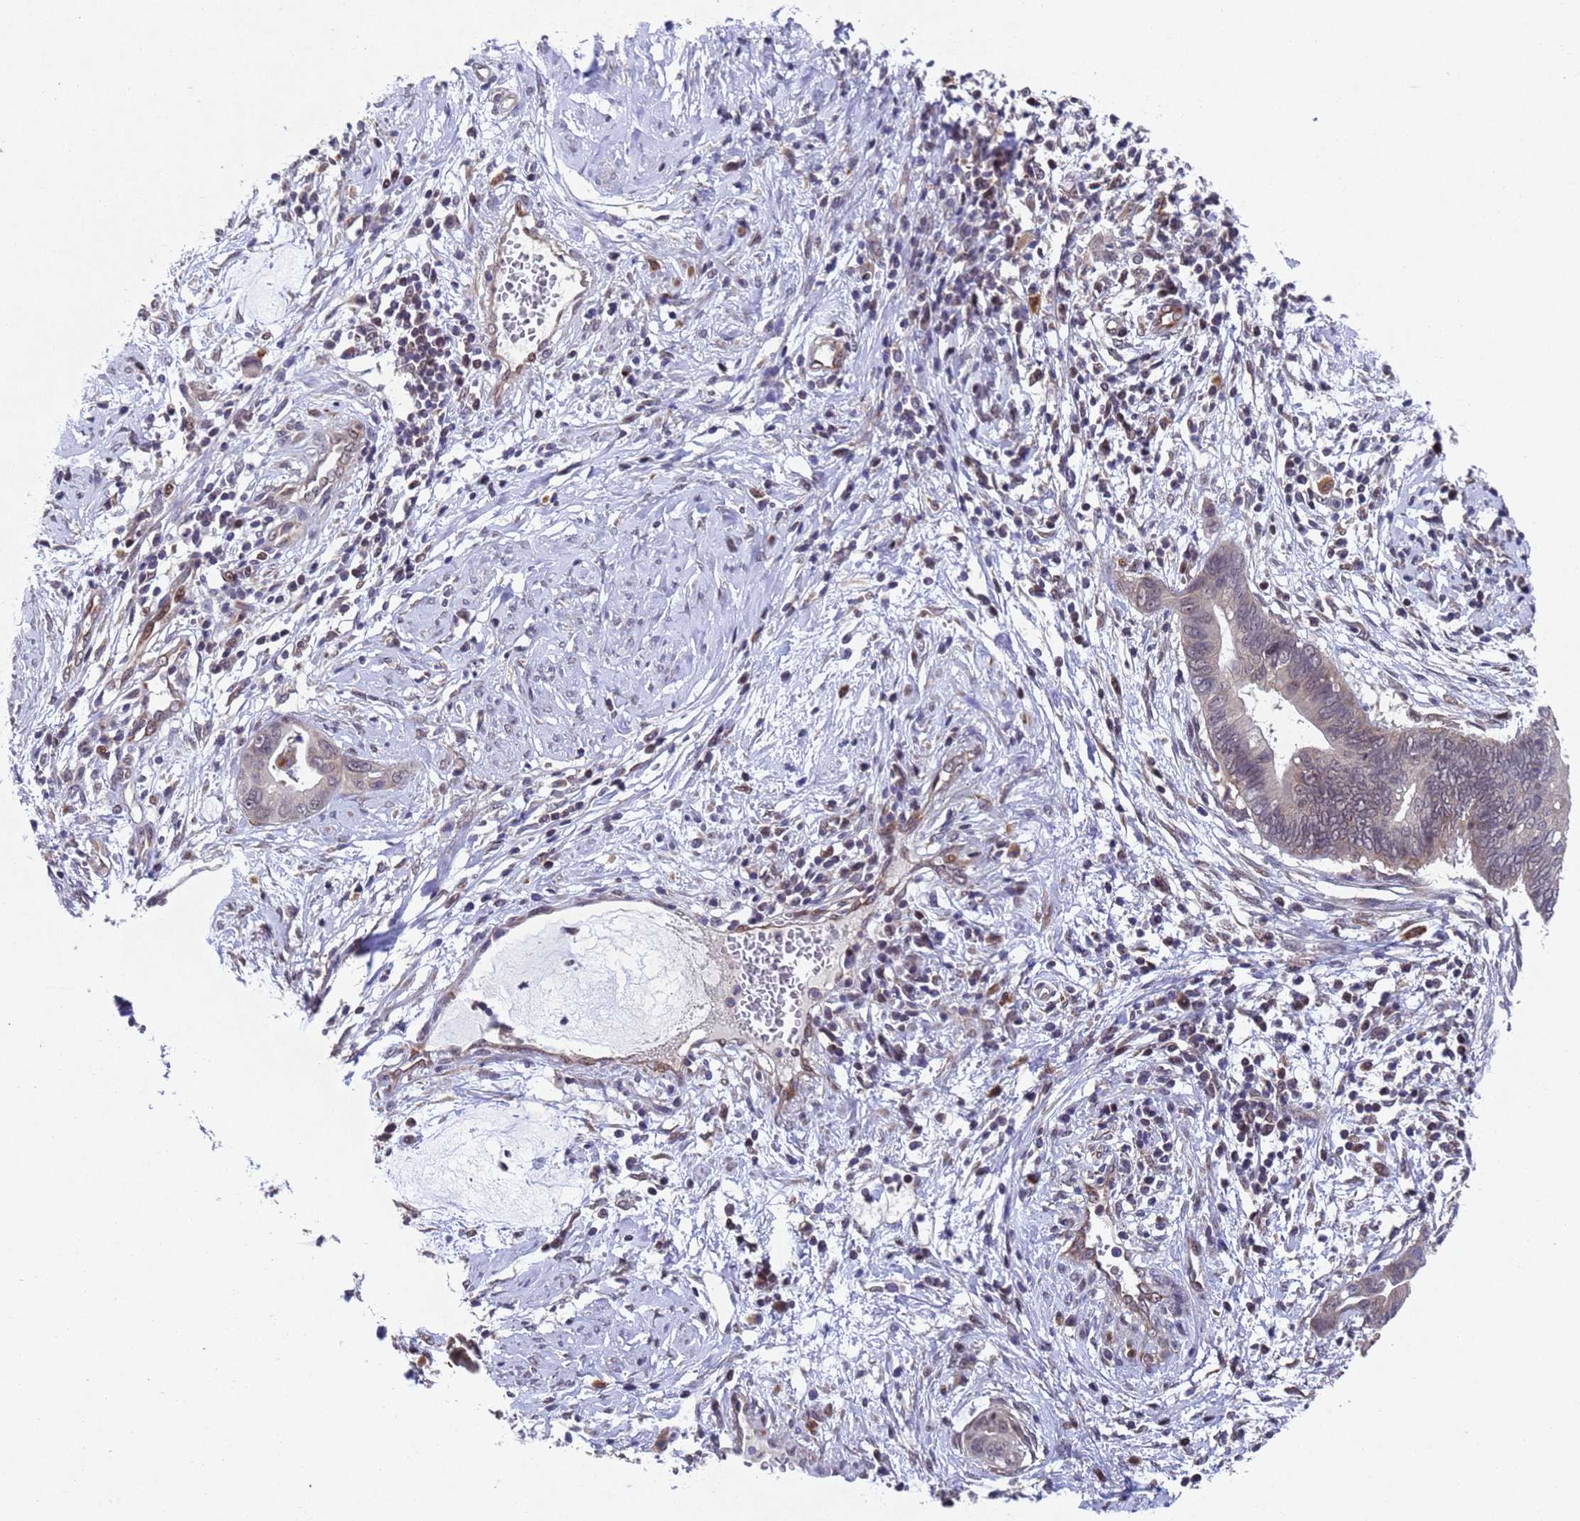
{"staining": {"intensity": "weak", "quantity": "<25%", "location": "nuclear"}, "tissue": "cervical cancer", "cell_type": "Tumor cells", "image_type": "cancer", "snomed": [{"axis": "morphology", "description": "Adenocarcinoma, NOS"}, {"axis": "topography", "description": "Cervix"}], "caption": "An immunohistochemistry (IHC) histopathology image of cervical cancer (adenocarcinoma) is shown. There is no staining in tumor cells of cervical cancer (adenocarcinoma).", "gene": "TBK1", "patient": {"sex": "female", "age": 44}}